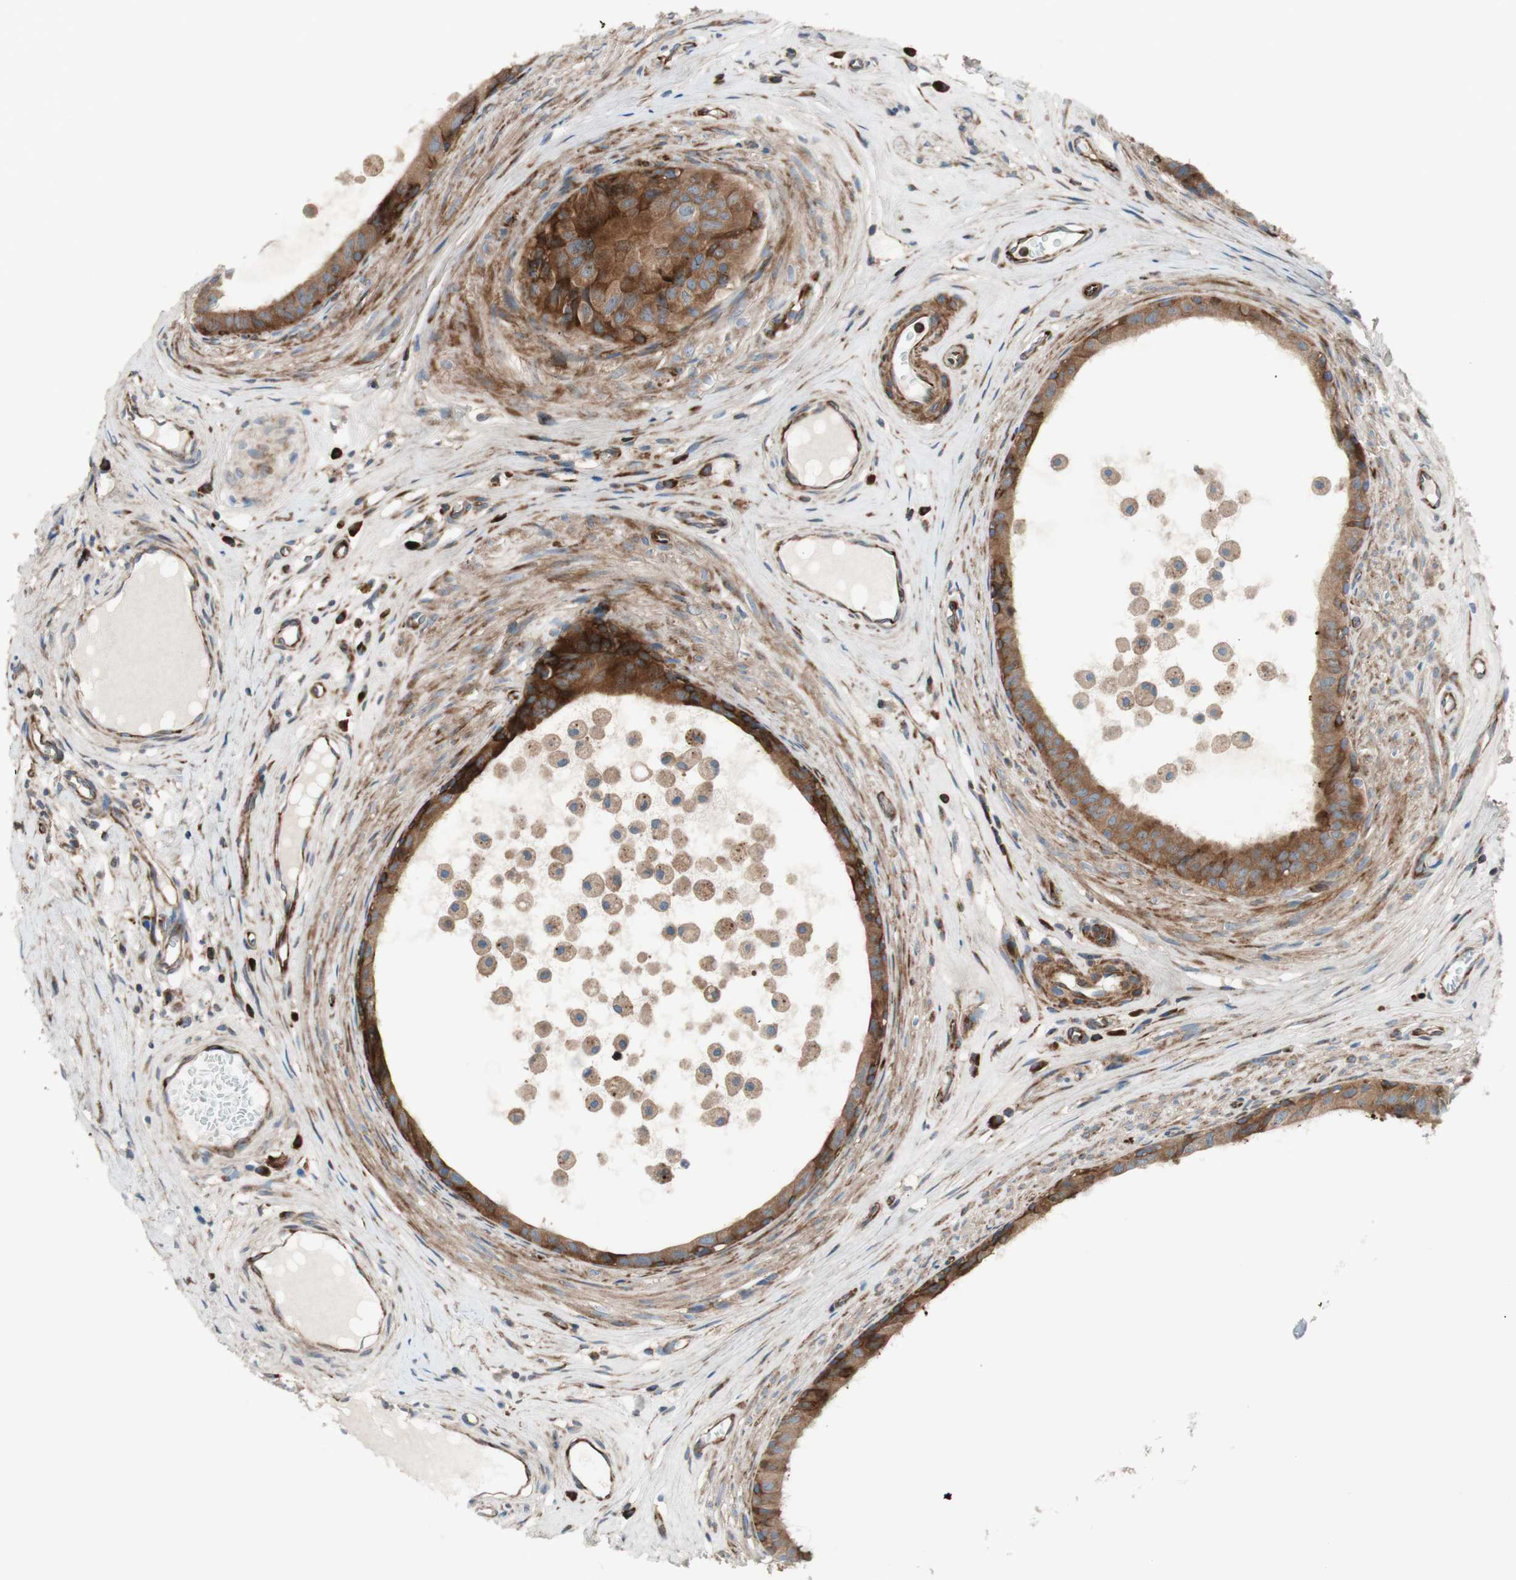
{"staining": {"intensity": "moderate", "quantity": ">75%", "location": "cytoplasmic/membranous"}, "tissue": "epididymis", "cell_type": "Glandular cells", "image_type": "normal", "snomed": [{"axis": "morphology", "description": "Normal tissue, NOS"}, {"axis": "morphology", "description": "Inflammation, NOS"}, {"axis": "topography", "description": "Epididymis"}], "caption": "The histopathology image reveals a brown stain indicating the presence of a protein in the cytoplasmic/membranous of glandular cells in epididymis. (Stains: DAB (3,3'-diaminobenzidine) in brown, nuclei in blue, Microscopy: brightfield microscopy at high magnification).", "gene": "CCN4", "patient": {"sex": "male", "age": 85}}